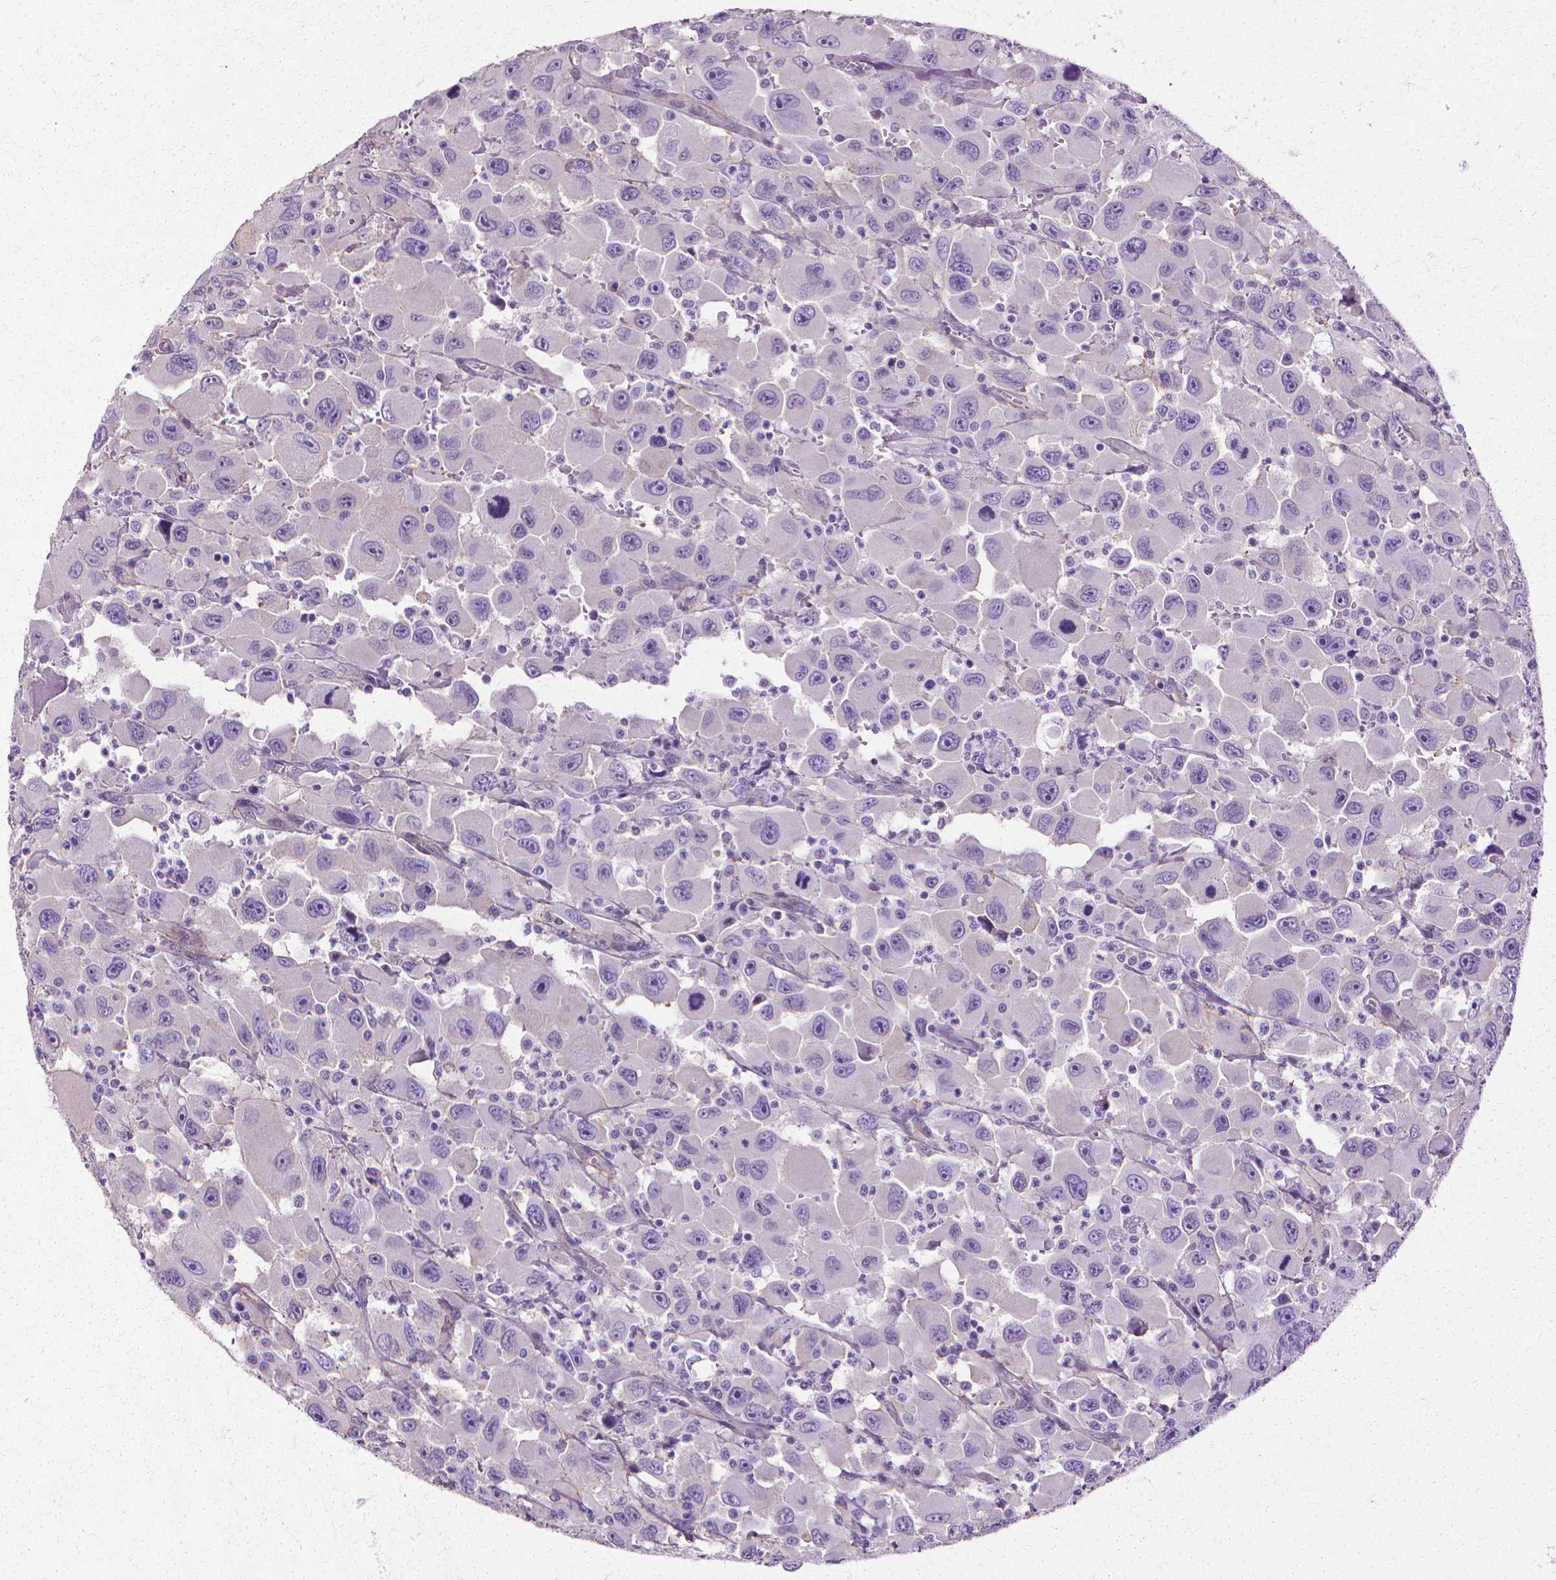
{"staining": {"intensity": "negative", "quantity": "none", "location": "none"}, "tissue": "head and neck cancer", "cell_type": "Tumor cells", "image_type": "cancer", "snomed": [{"axis": "morphology", "description": "Squamous cell carcinoma, NOS"}, {"axis": "morphology", "description": "Squamous cell carcinoma, metastatic, NOS"}, {"axis": "topography", "description": "Oral tissue"}, {"axis": "topography", "description": "Head-Neck"}], "caption": "Tumor cells are negative for protein expression in human squamous cell carcinoma (head and neck).", "gene": "CFAP157", "patient": {"sex": "female", "age": 85}}